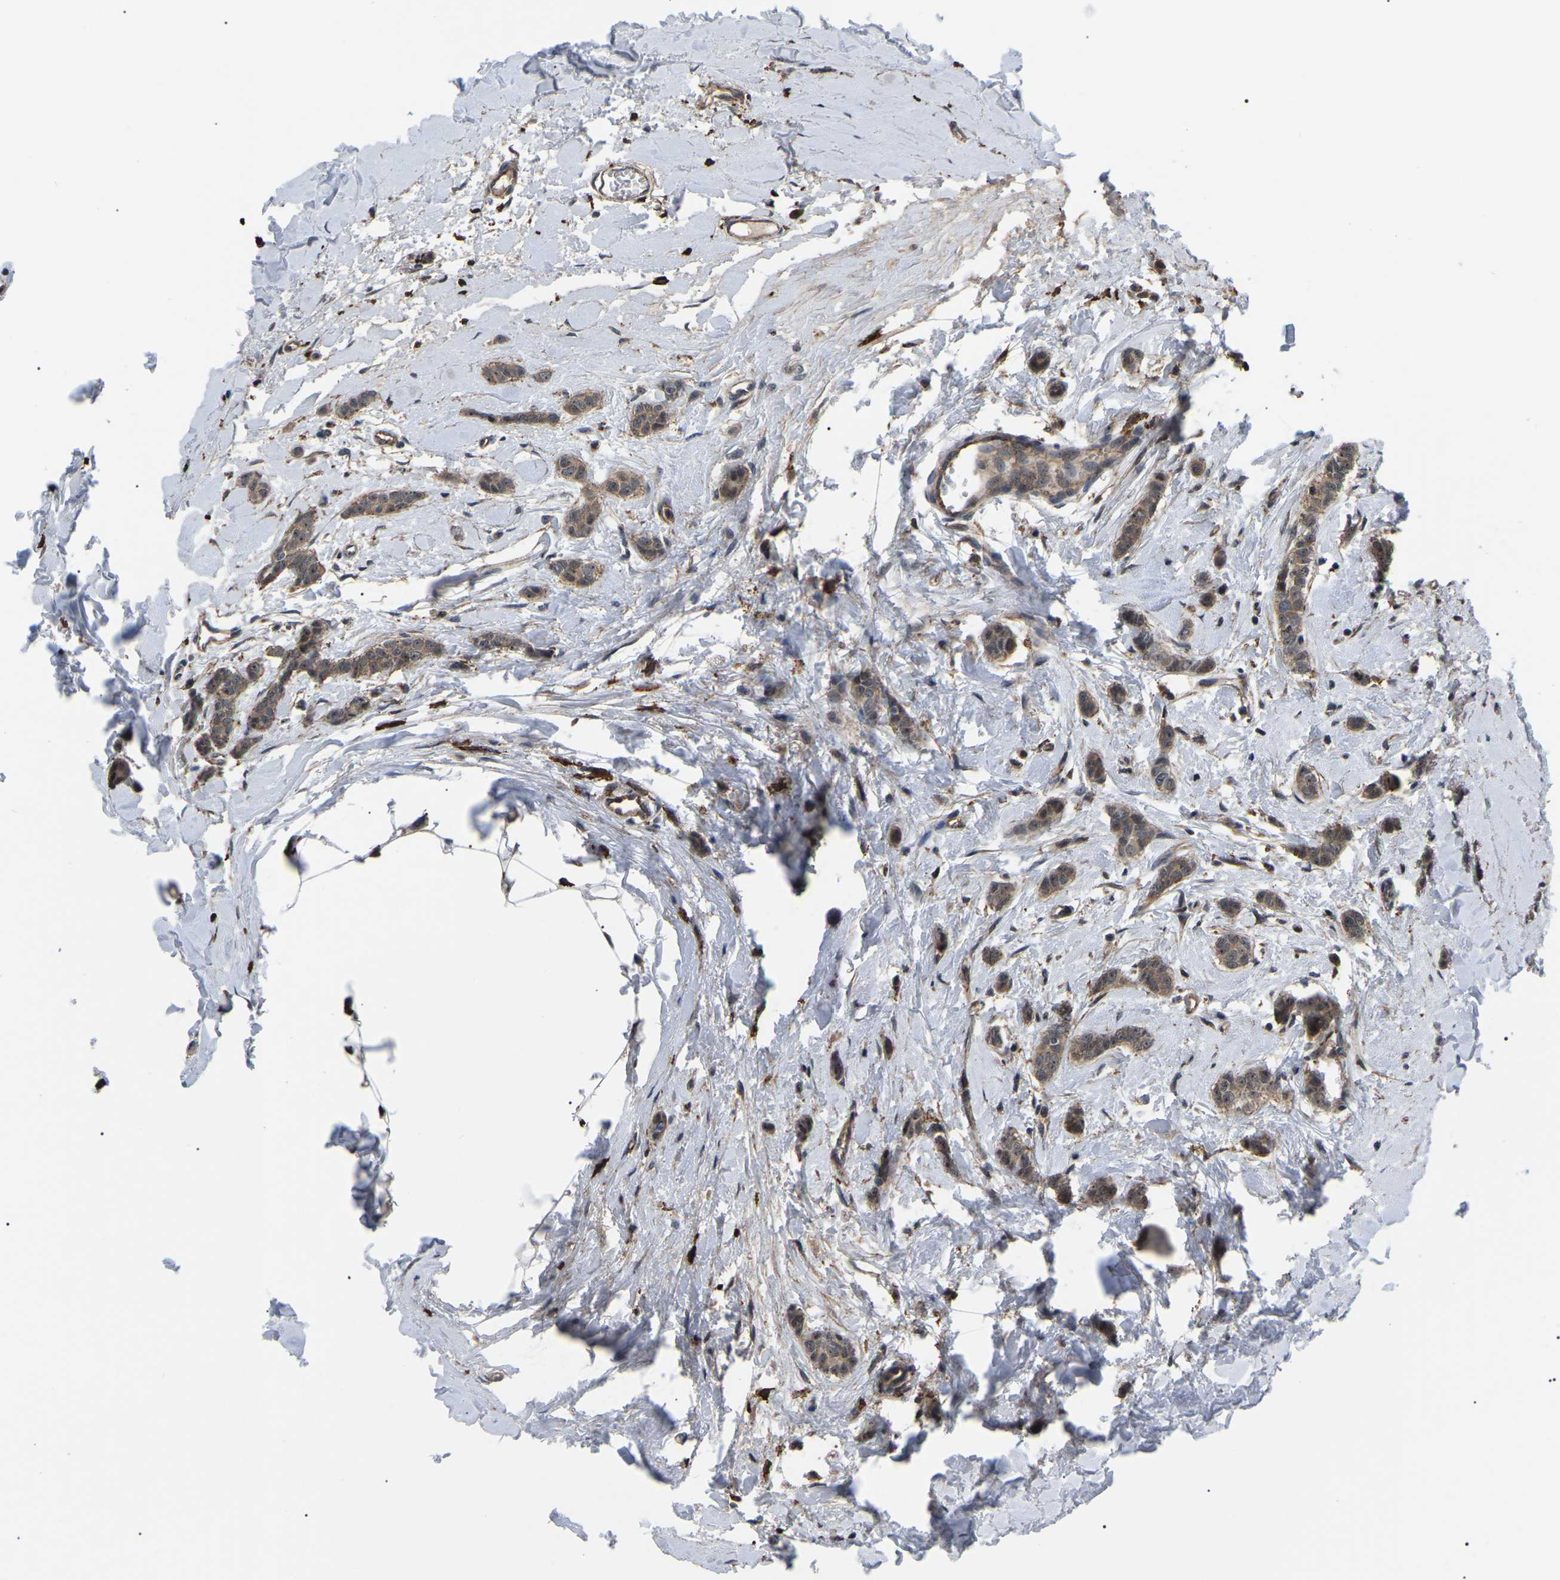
{"staining": {"intensity": "moderate", "quantity": ">75%", "location": "cytoplasmic/membranous"}, "tissue": "breast cancer", "cell_type": "Tumor cells", "image_type": "cancer", "snomed": [{"axis": "morphology", "description": "Lobular carcinoma"}, {"axis": "topography", "description": "Skin"}, {"axis": "topography", "description": "Breast"}], "caption": "This photomicrograph shows breast cancer (lobular carcinoma) stained with immunohistochemistry (IHC) to label a protein in brown. The cytoplasmic/membranous of tumor cells show moderate positivity for the protein. Nuclei are counter-stained blue.", "gene": "RRP1B", "patient": {"sex": "female", "age": 46}}